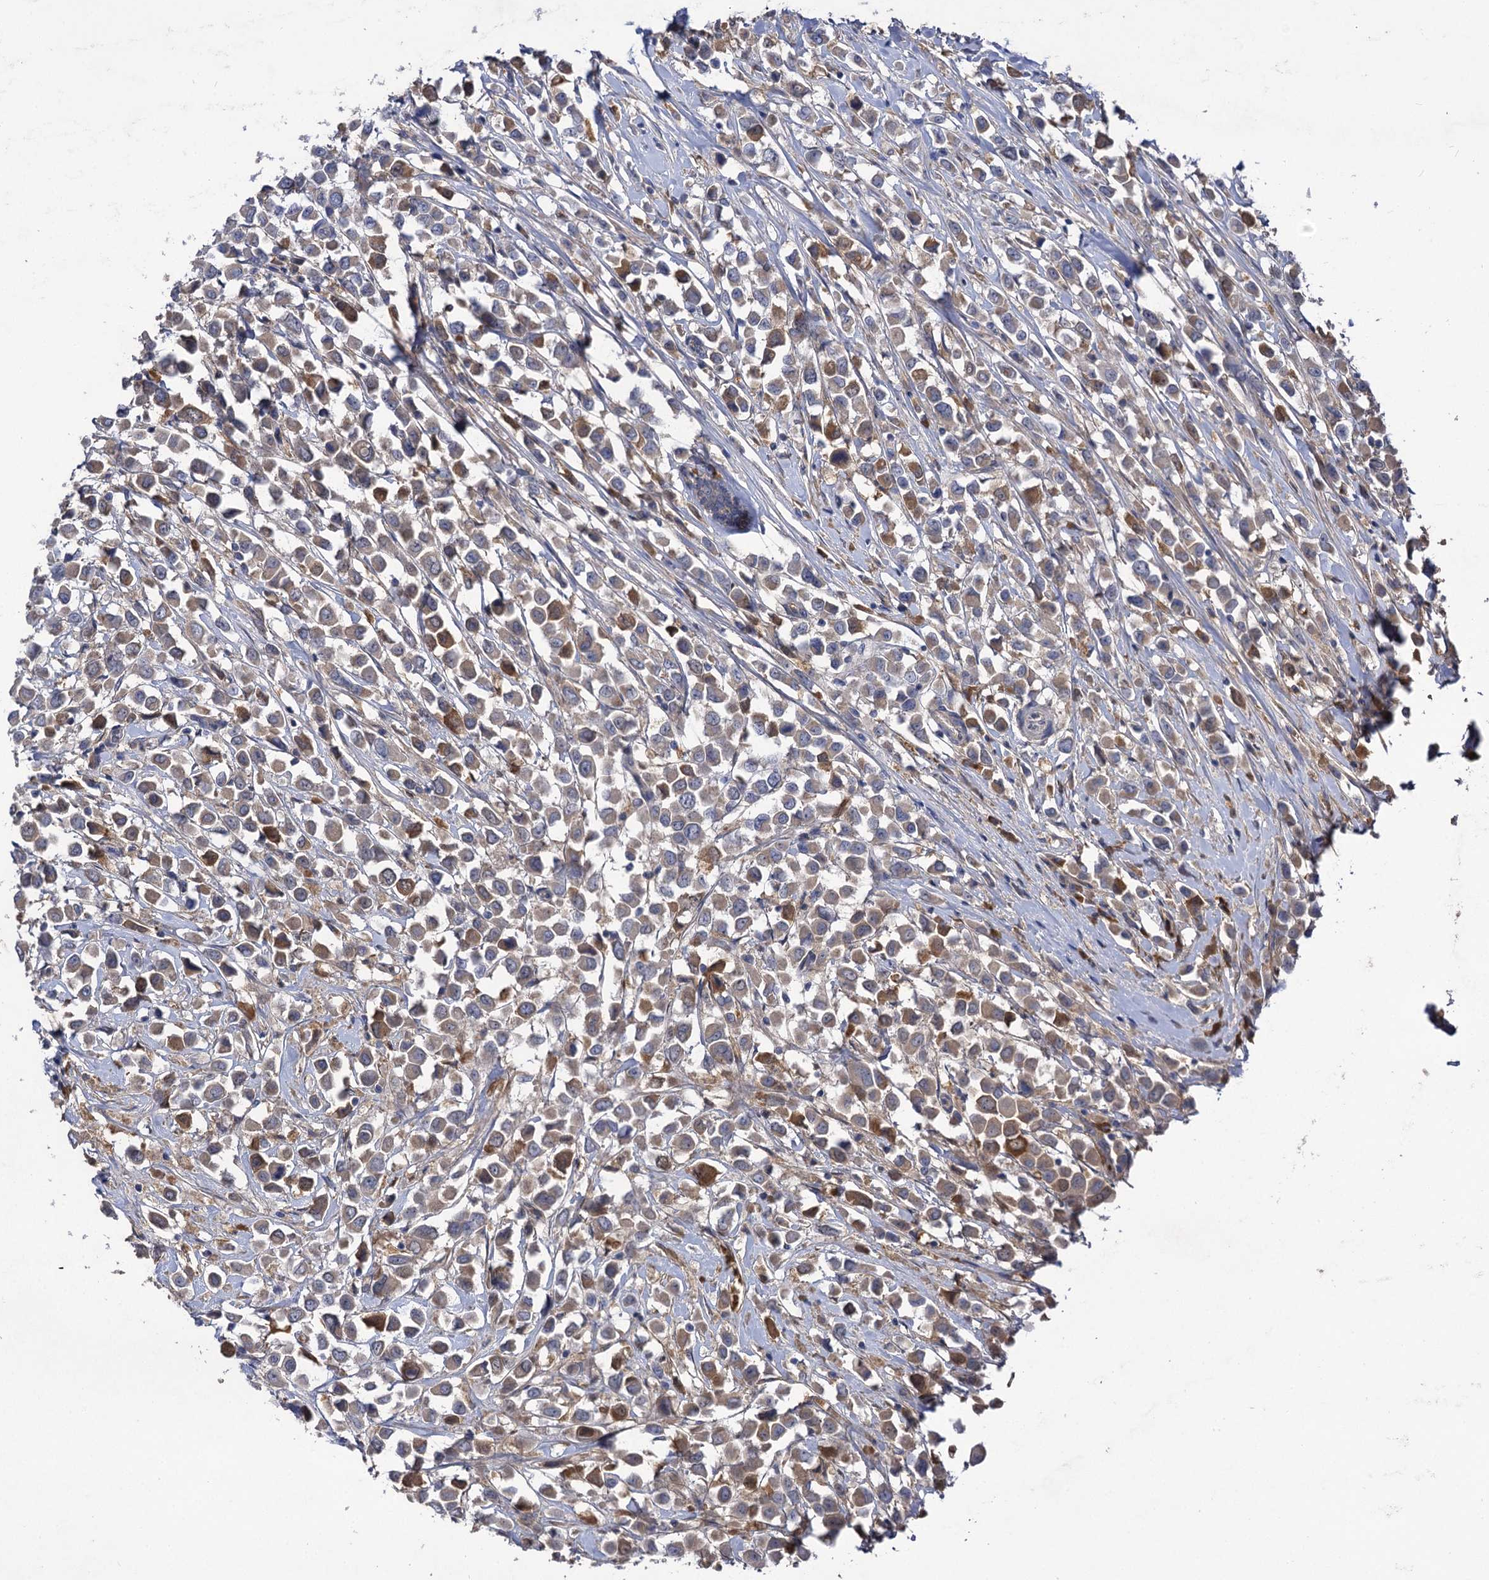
{"staining": {"intensity": "moderate", "quantity": "25%-75%", "location": "cytoplasmic/membranous"}, "tissue": "breast cancer", "cell_type": "Tumor cells", "image_type": "cancer", "snomed": [{"axis": "morphology", "description": "Duct carcinoma"}, {"axis": "topography", "description": "Breast"}], "caption": "Moderate cytoplasmic/membranous expression for a protein is present in about 25%-75% of tumor cells of breast cancer (invasive ductal carcinoma) using IHC.", "gene": "USP50", "patient": {"sex": "female", "age": 61}}